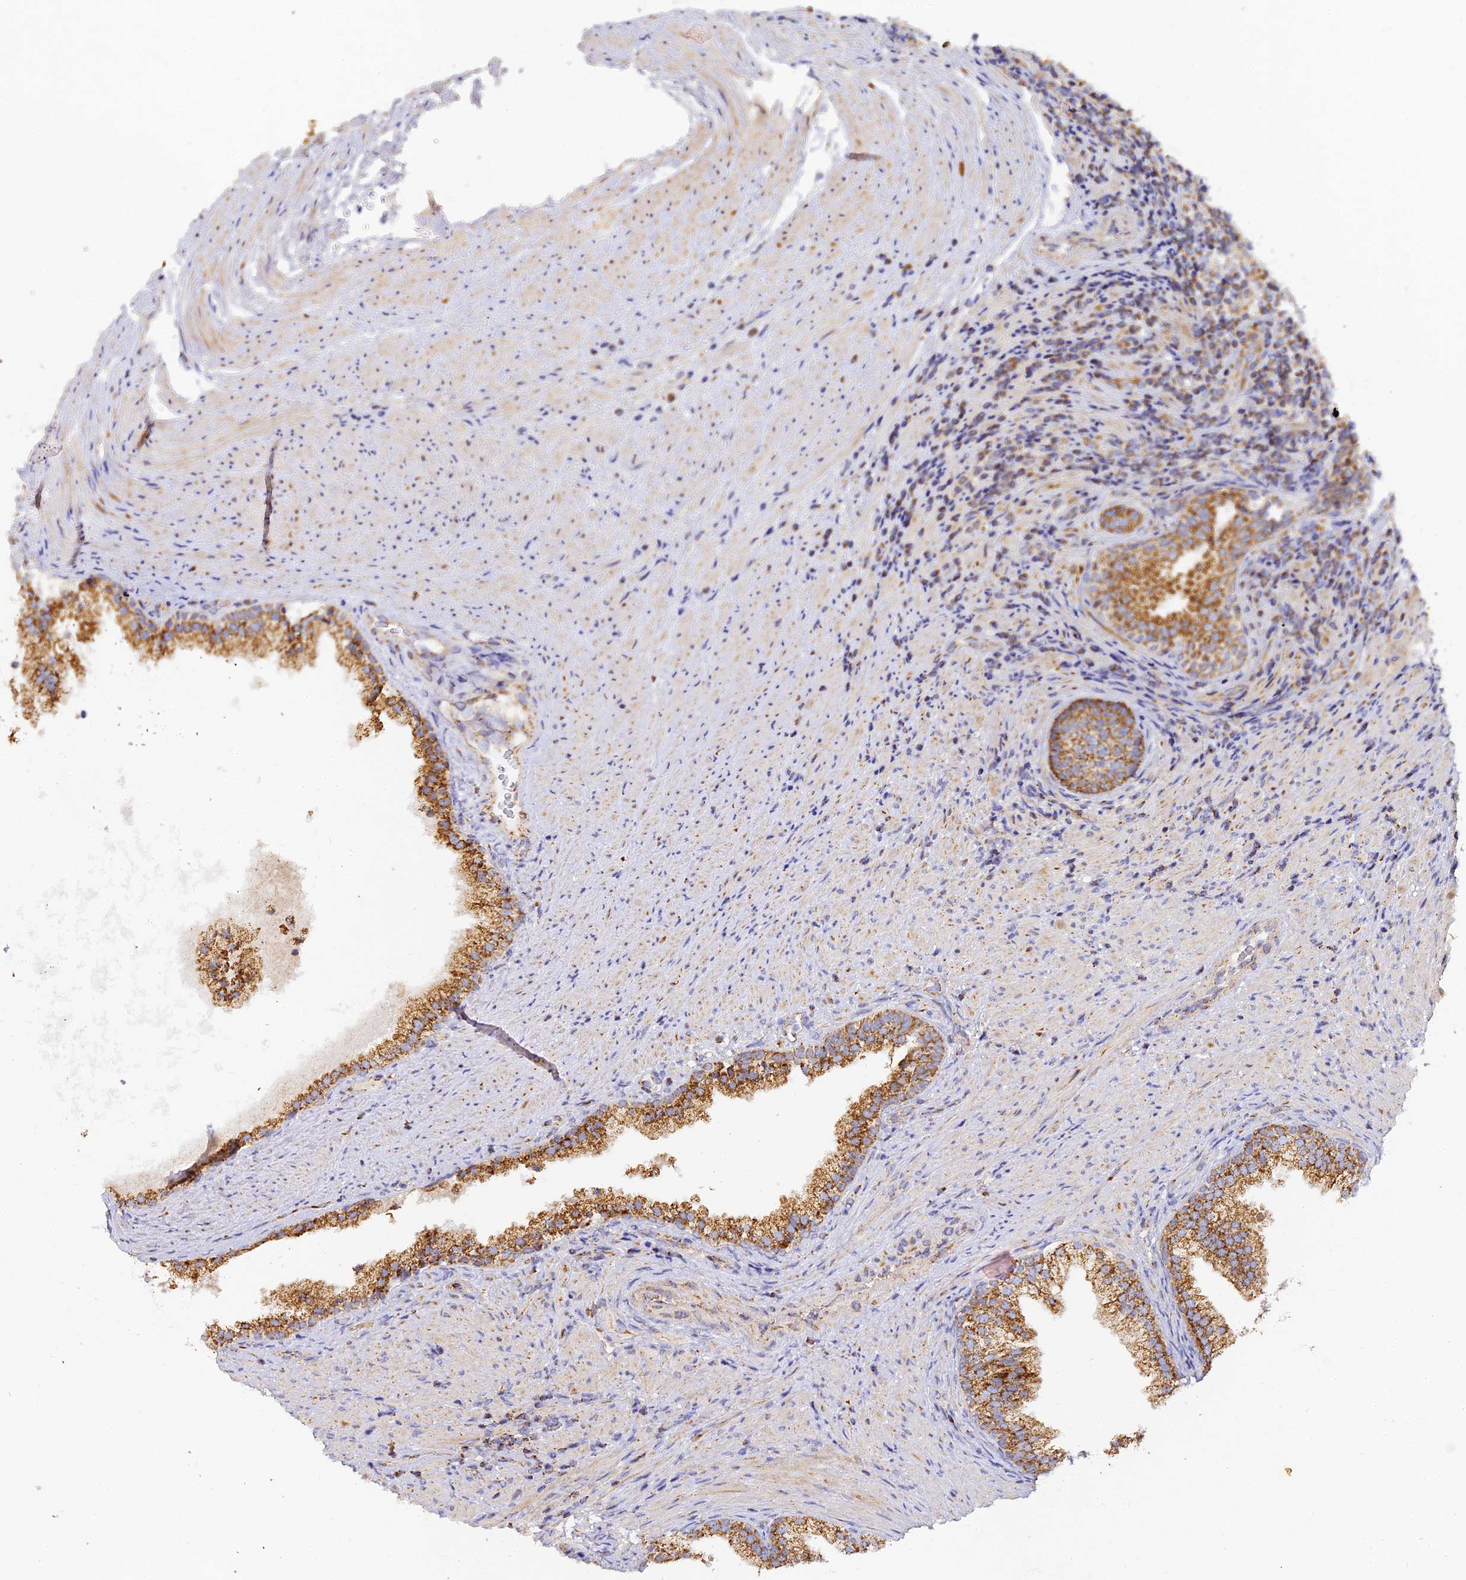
{"staining": {"intensity": "strong", "quantity": ">75%", "location": "cytoplasmic/membranous"}, "tissue": "prostate", "cell_type": "Glandular cells", "image_type": "normal", "snomed": [{"axis": "morphology", "description": "Normal tissue, NOS"}, {"axis": "topography", "description": "Prostate"}], "caption": "A brown stain labels strong cytoplasmic/membranous expression of a protein in glandular cells of unremarkable prostate. The protein is stained brown, and the nuclei are stained in blue (DAB IHC with brightfield microscopy, high magnification).", "gene": "DONSON", "patient": {"sex": "male", "age": 76}}